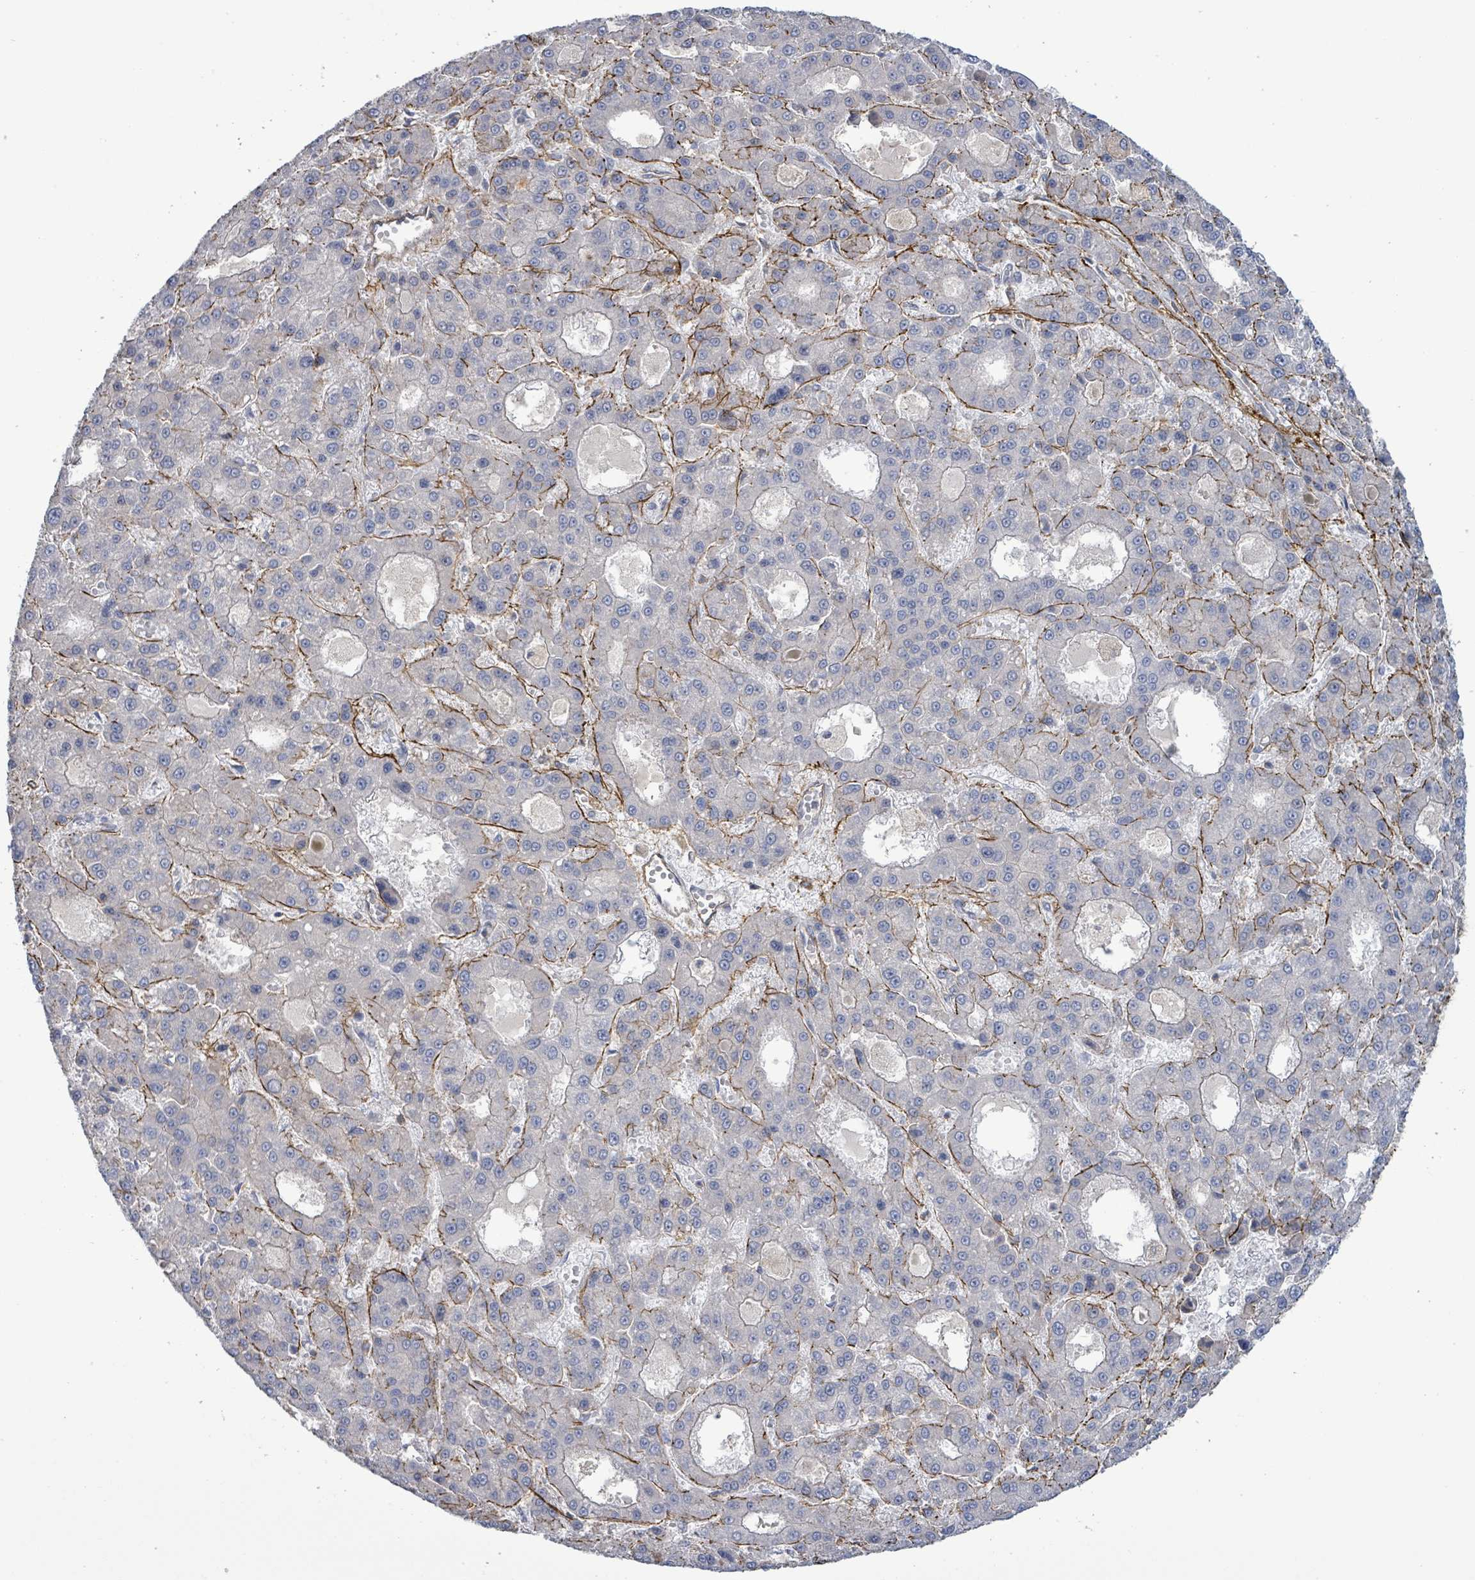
{"staining": {"intensity": "negative", "quantity": "none", "location": "none"}, "tissue": "liver cancer", "cell_type": "Tumor cells", "image_type": "cancer", "snomed": [{"axis": "morphology", "description": "Carcinoma, Hepatocellular, NOS"}, {"axis": "topography", "description": "Liver"}], "caption": "IHC of human liver hepatocellular carcinoma displays no staining in tumor cells.", "gene": "EGFL7", "patient": {"sex": "male", "age": 70}}